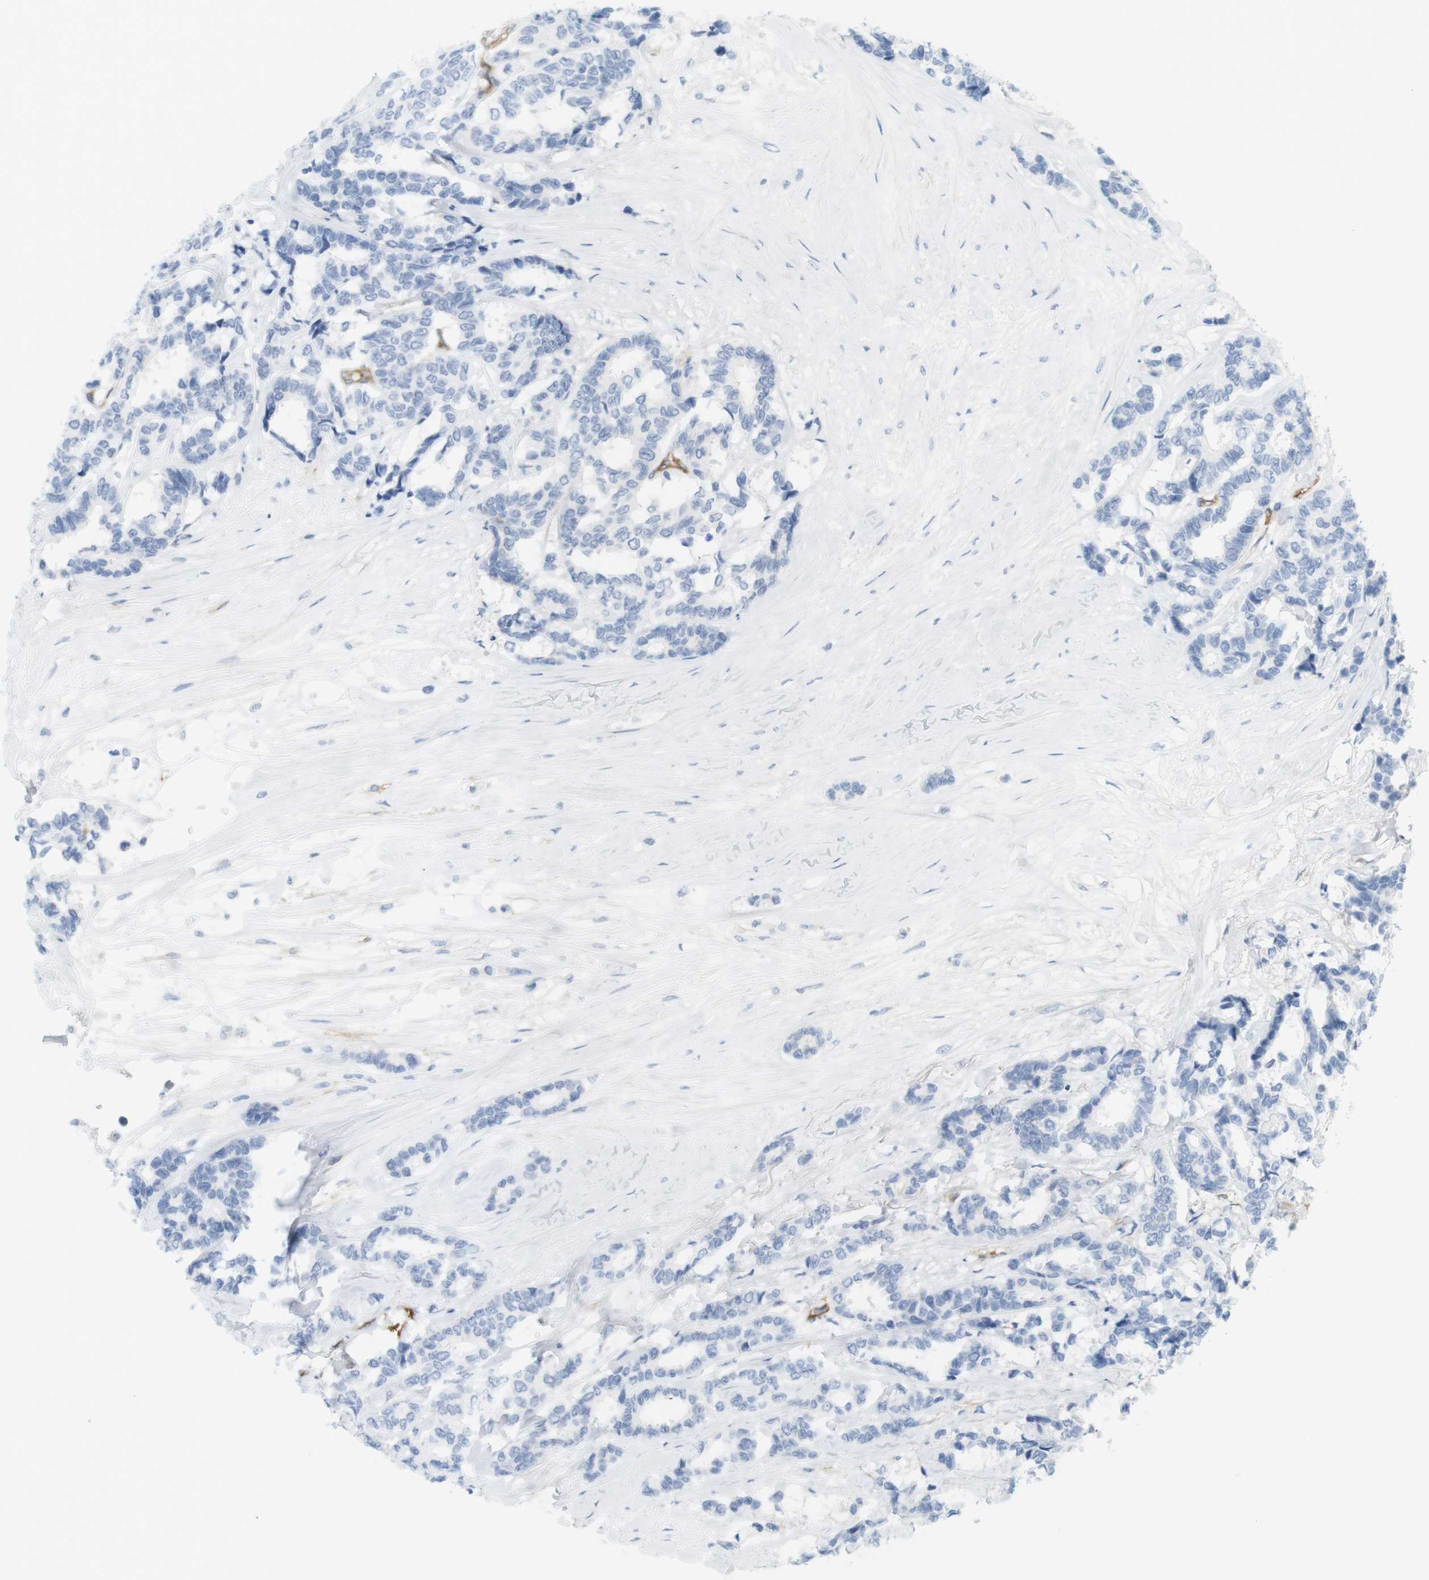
{"staining": {"intensity": "negative", "quantity": "none", "location": "none"}, "tissue": "breast cancer", "cell_type": "Tumor cells", "image_type": "cancer", "snomed": [{"axis": "morphology", "description": "Duct carcinoma"}, {"axis": "topography", "description": "Breast"}], "caption": "There is no significant positivity in tumor cells of breast cancer (intraductal carcinoma).", "gene": "F2R", "patient": {"sex": "female", "age": 87}}